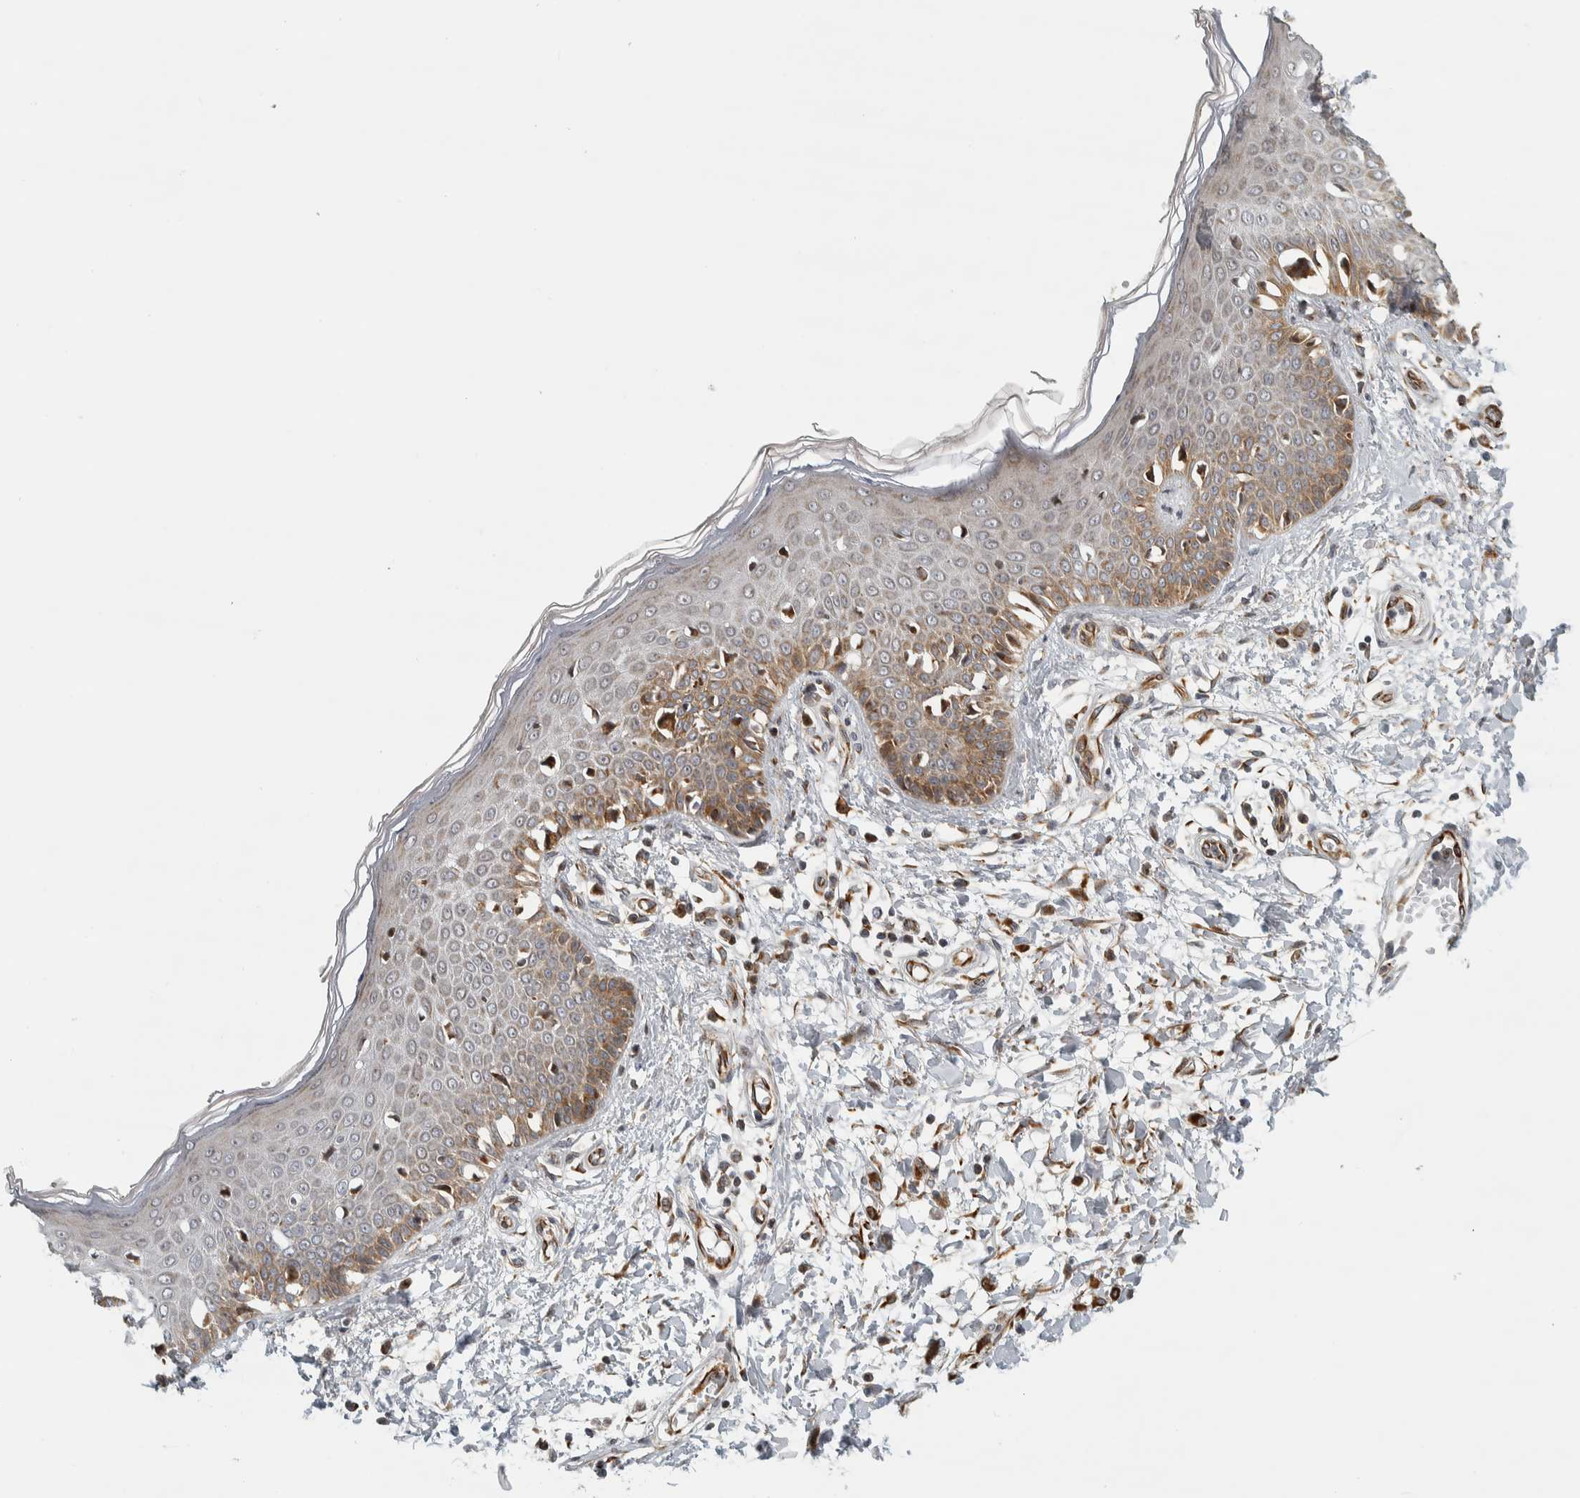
{"staining": {"intensity": "moderate", "quantity": ">75%", "location": "cytoplasmic/membranous"}, "tissue": "skin", "cell_type": "Fibroblasts", "image_type": "normal", "snomed": [{"axis": "morphology", "description": "Normal tissue, NOS"}, {"axis": "morphology", "description": "Inflammation, NOS"}, {"axis": "topography", "description": "Skin"}], "caption": "About >75% of fibroblasts in unremarkable skin show moderate cytoplasmic/membranous protein positivity as visualized by brown immunohistochemical staining.", "gene": "AFP", "patient": {"sex": "female", "age": 44}}